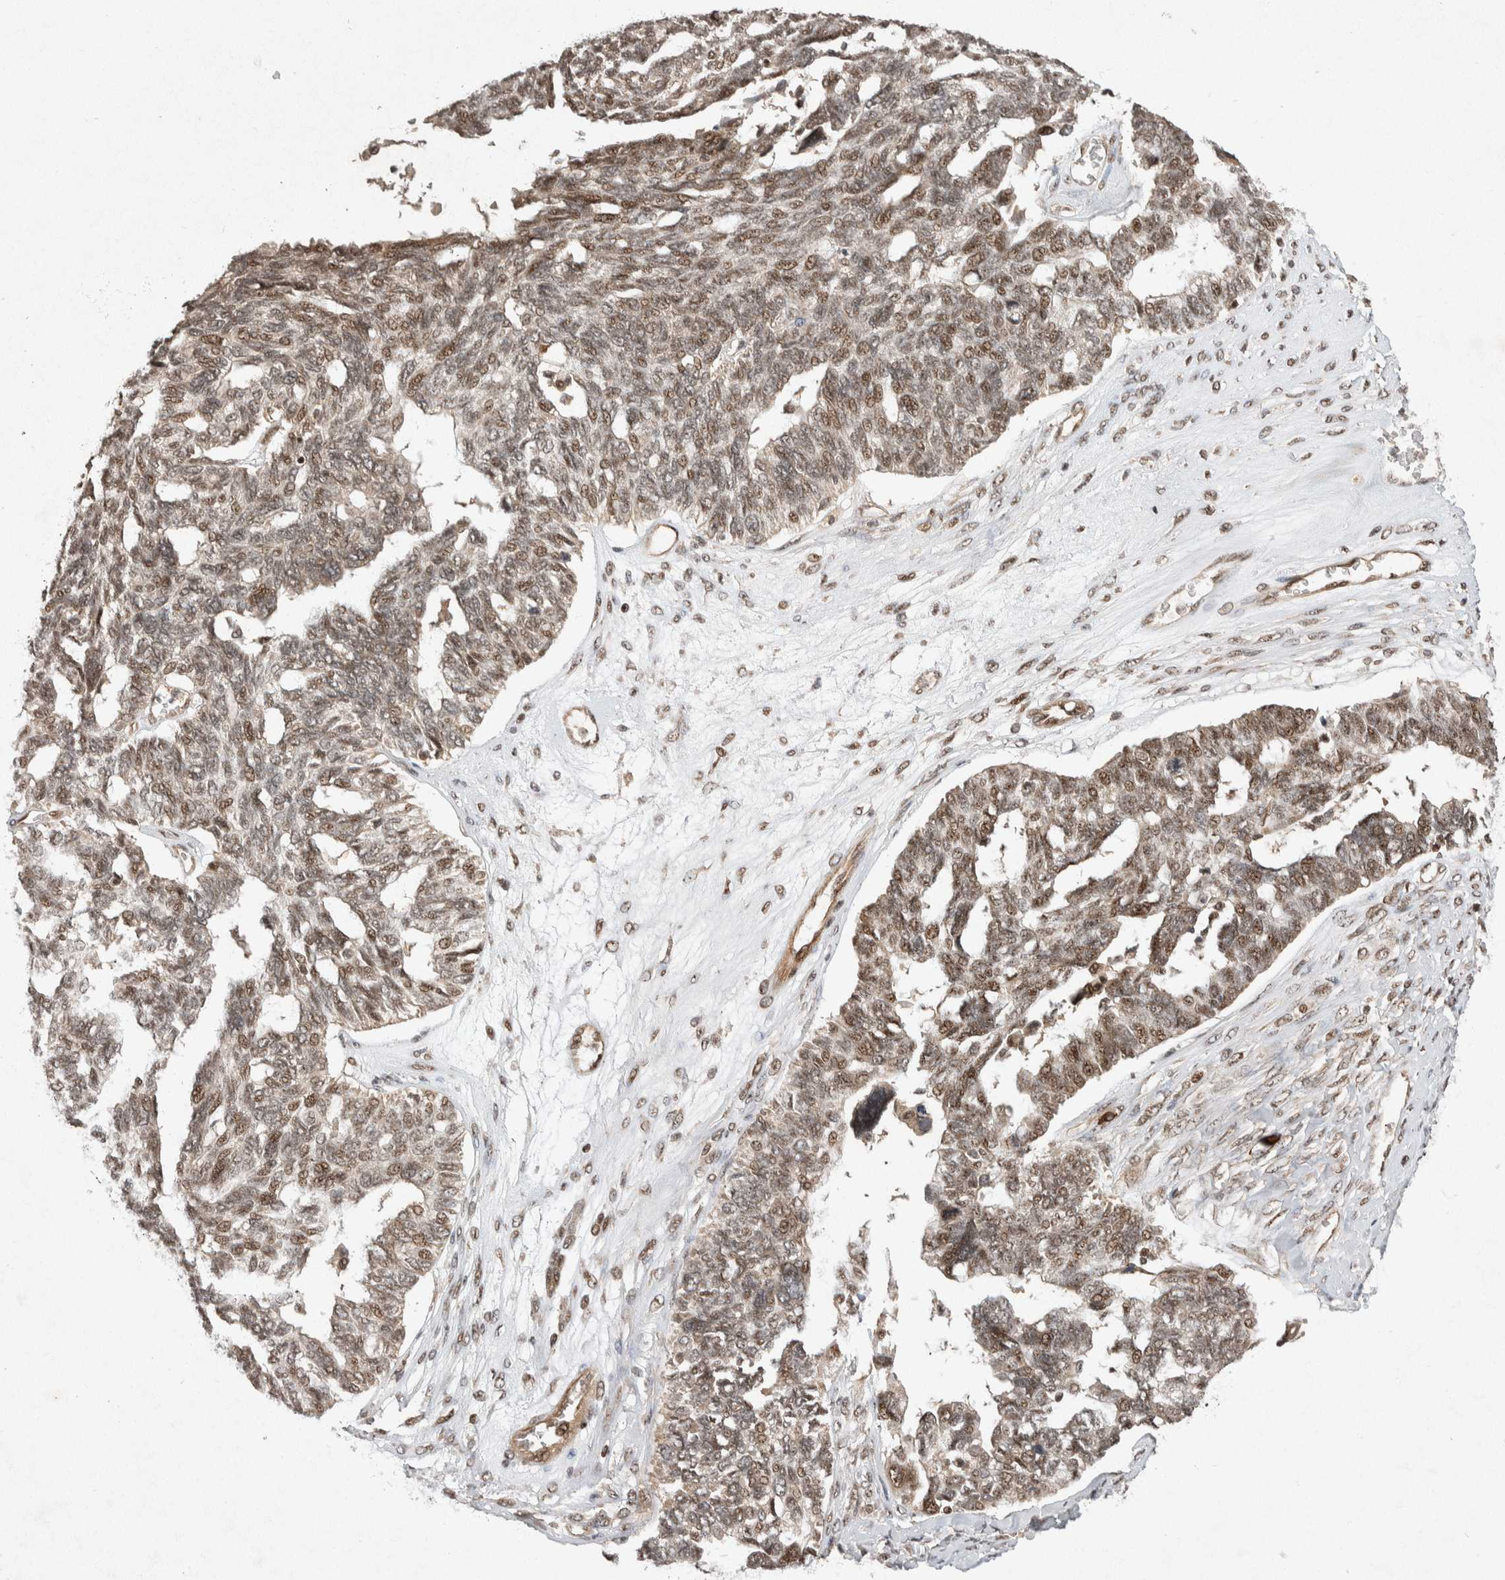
{"staining": {"intensity": "moderate", "quantity": ">75%", "location": "nuclear"}, "tissue": "ovarian cancer", "cell_type": "Tumor cells", "image_type": "cancer", "snomed": [{"axis": "morphology", "description": "Cystadenocarcinoma, serous, NOS"}, {"axis": "topography", "description": "Ovary"}], "caption": "Brown immunohistochemical staining in ovarian cancer demonstrates moderate nuclear expression in approximately >75% of tumor cells.", "gene": "TOR1B", "patient": {"sex": "female", "age": 79}}